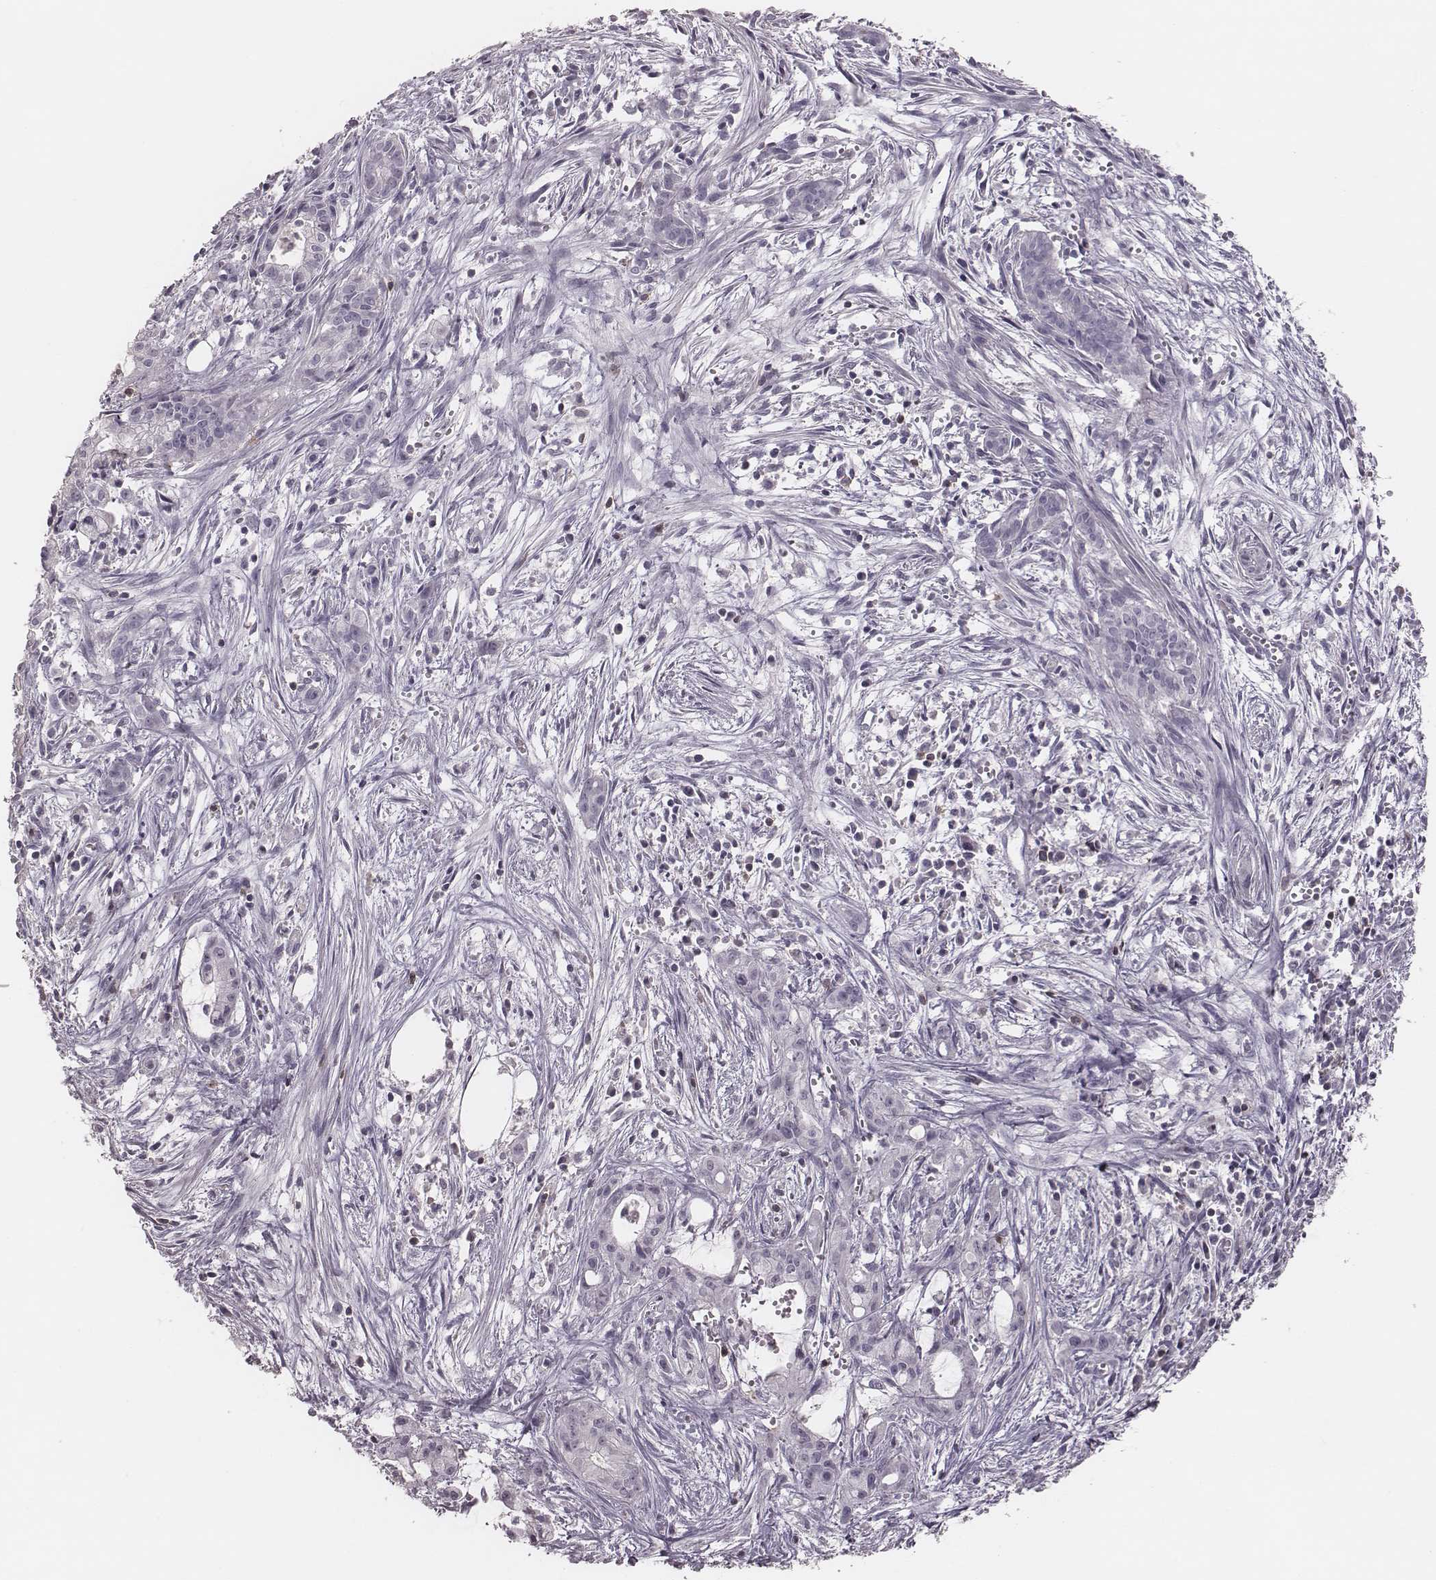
{"staining": {"intensity": "negative", "quantity": "none", "location": "none"}, "tissue": "pancreatic cancer", "cell_type": "Tumor cells", "image_type": "cancer", "snomed": [{"axis": "morphology", "description": "Adenocarcinoma, NOS"}, {"axis": "topography", "description": "Pancreas"}], "caption": "High magnification brightfield microscopy of pancreatic cancer stained with DAB (3,3'-diaminobenzidine) (brown) and counterstained with hematoxylin (blue): tumor cells show no significant expression. Nuclei are stained in blue.", "gene": "PDCD1", "patient": {"sex": "male", "age": 48}}